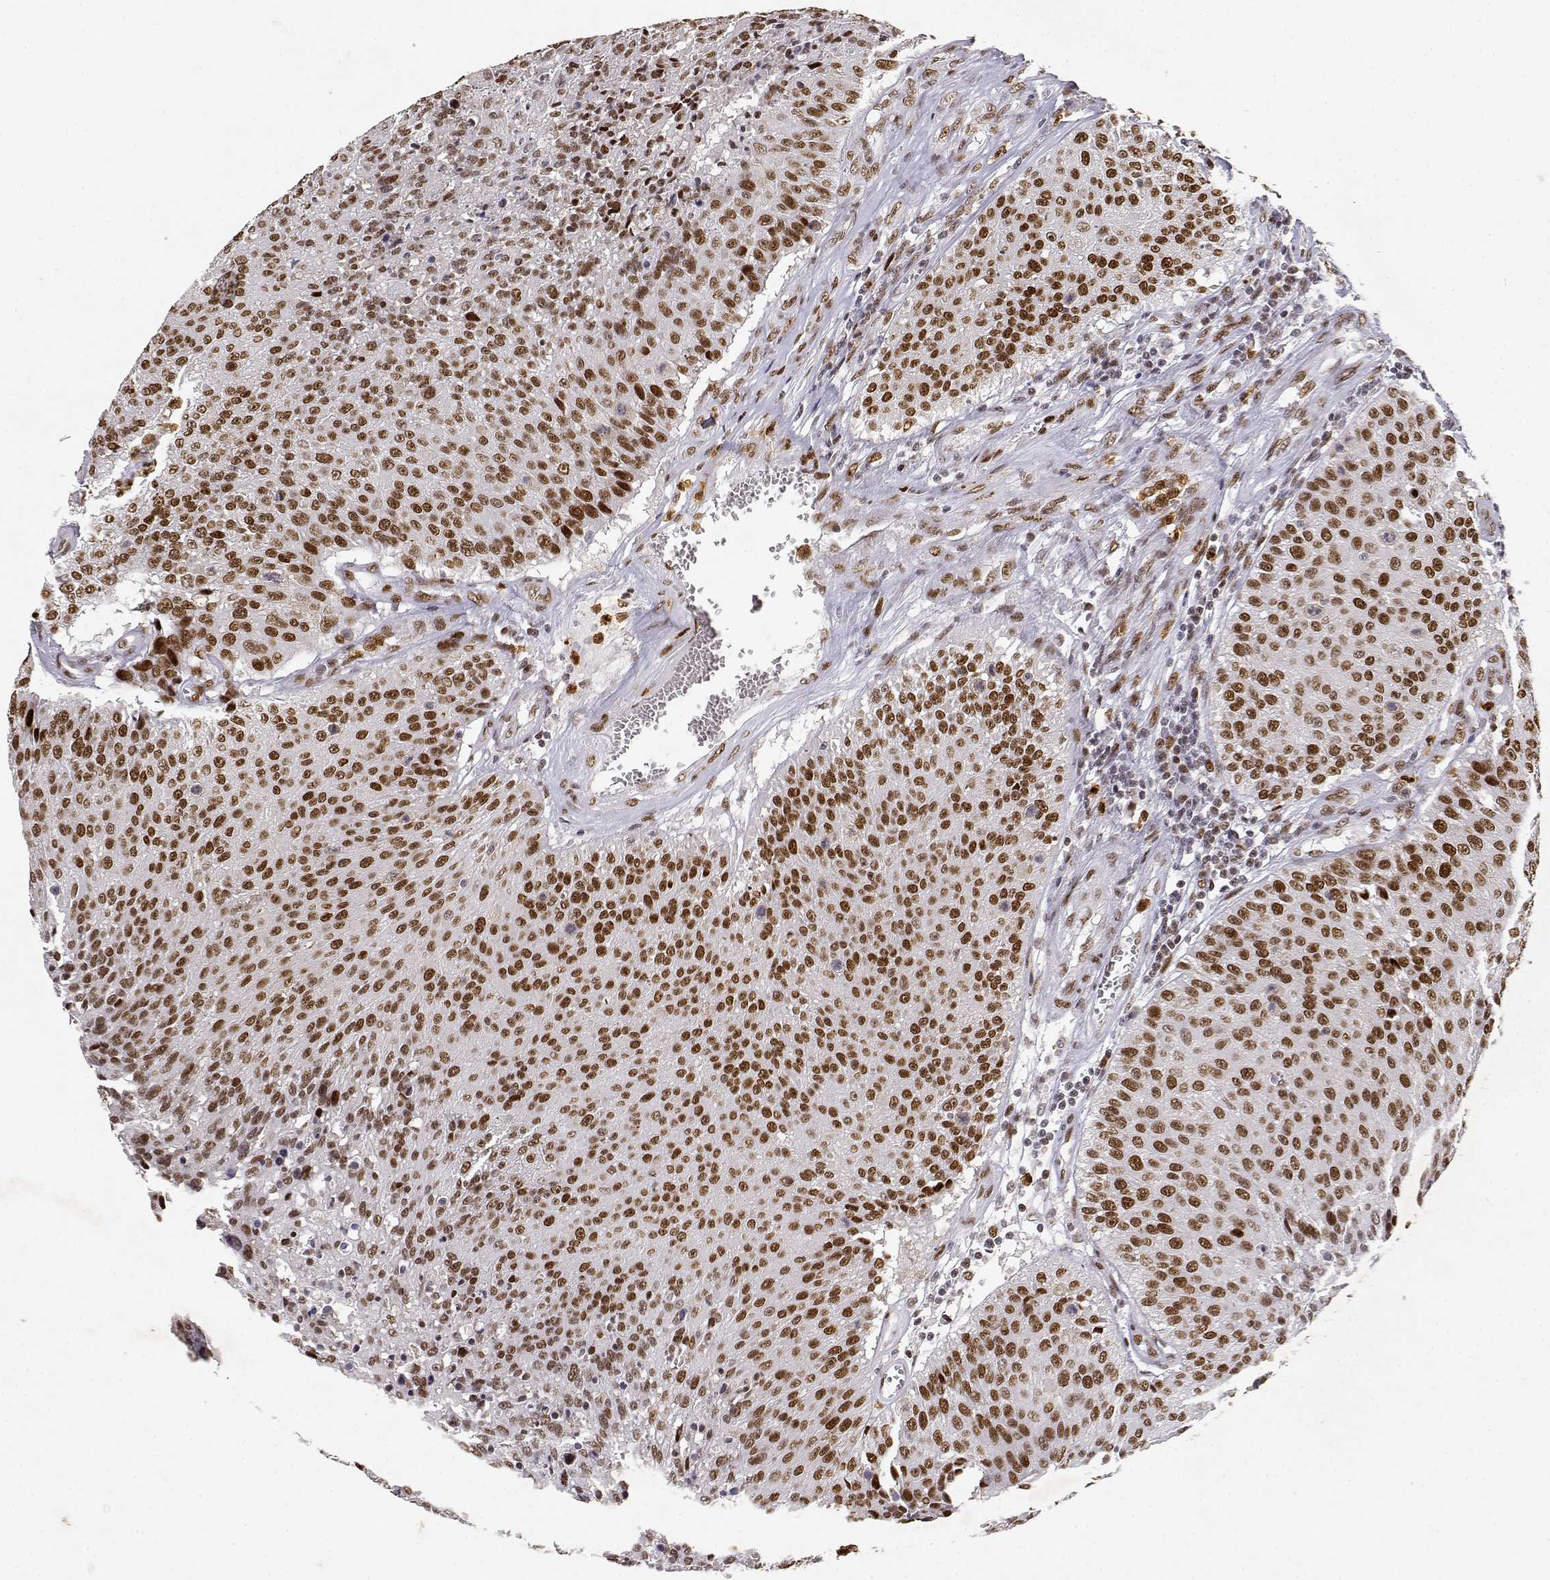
{"staining": {"intensity": "moderate", "quantity": ">75%", "location": "nuclear"}, "tissue": "urothelial cancer", "cell_type": "Tumor cells", "image_type": "cancer", "snomed": [{"axis": "morphology", "description": "Urothelial carcinoma, NOS"}, {"axis": "topography", "description": "Urinary bladder"}], "caption": "Immunohistochemistry image of human transitional cell carcinoma stained for a protein (brown), which displays medium levels of moderate nuclear expression in approximately >75% of tumor cells.", "gene": "RSF1", "patient": {"sex": "male", "age": 55}}